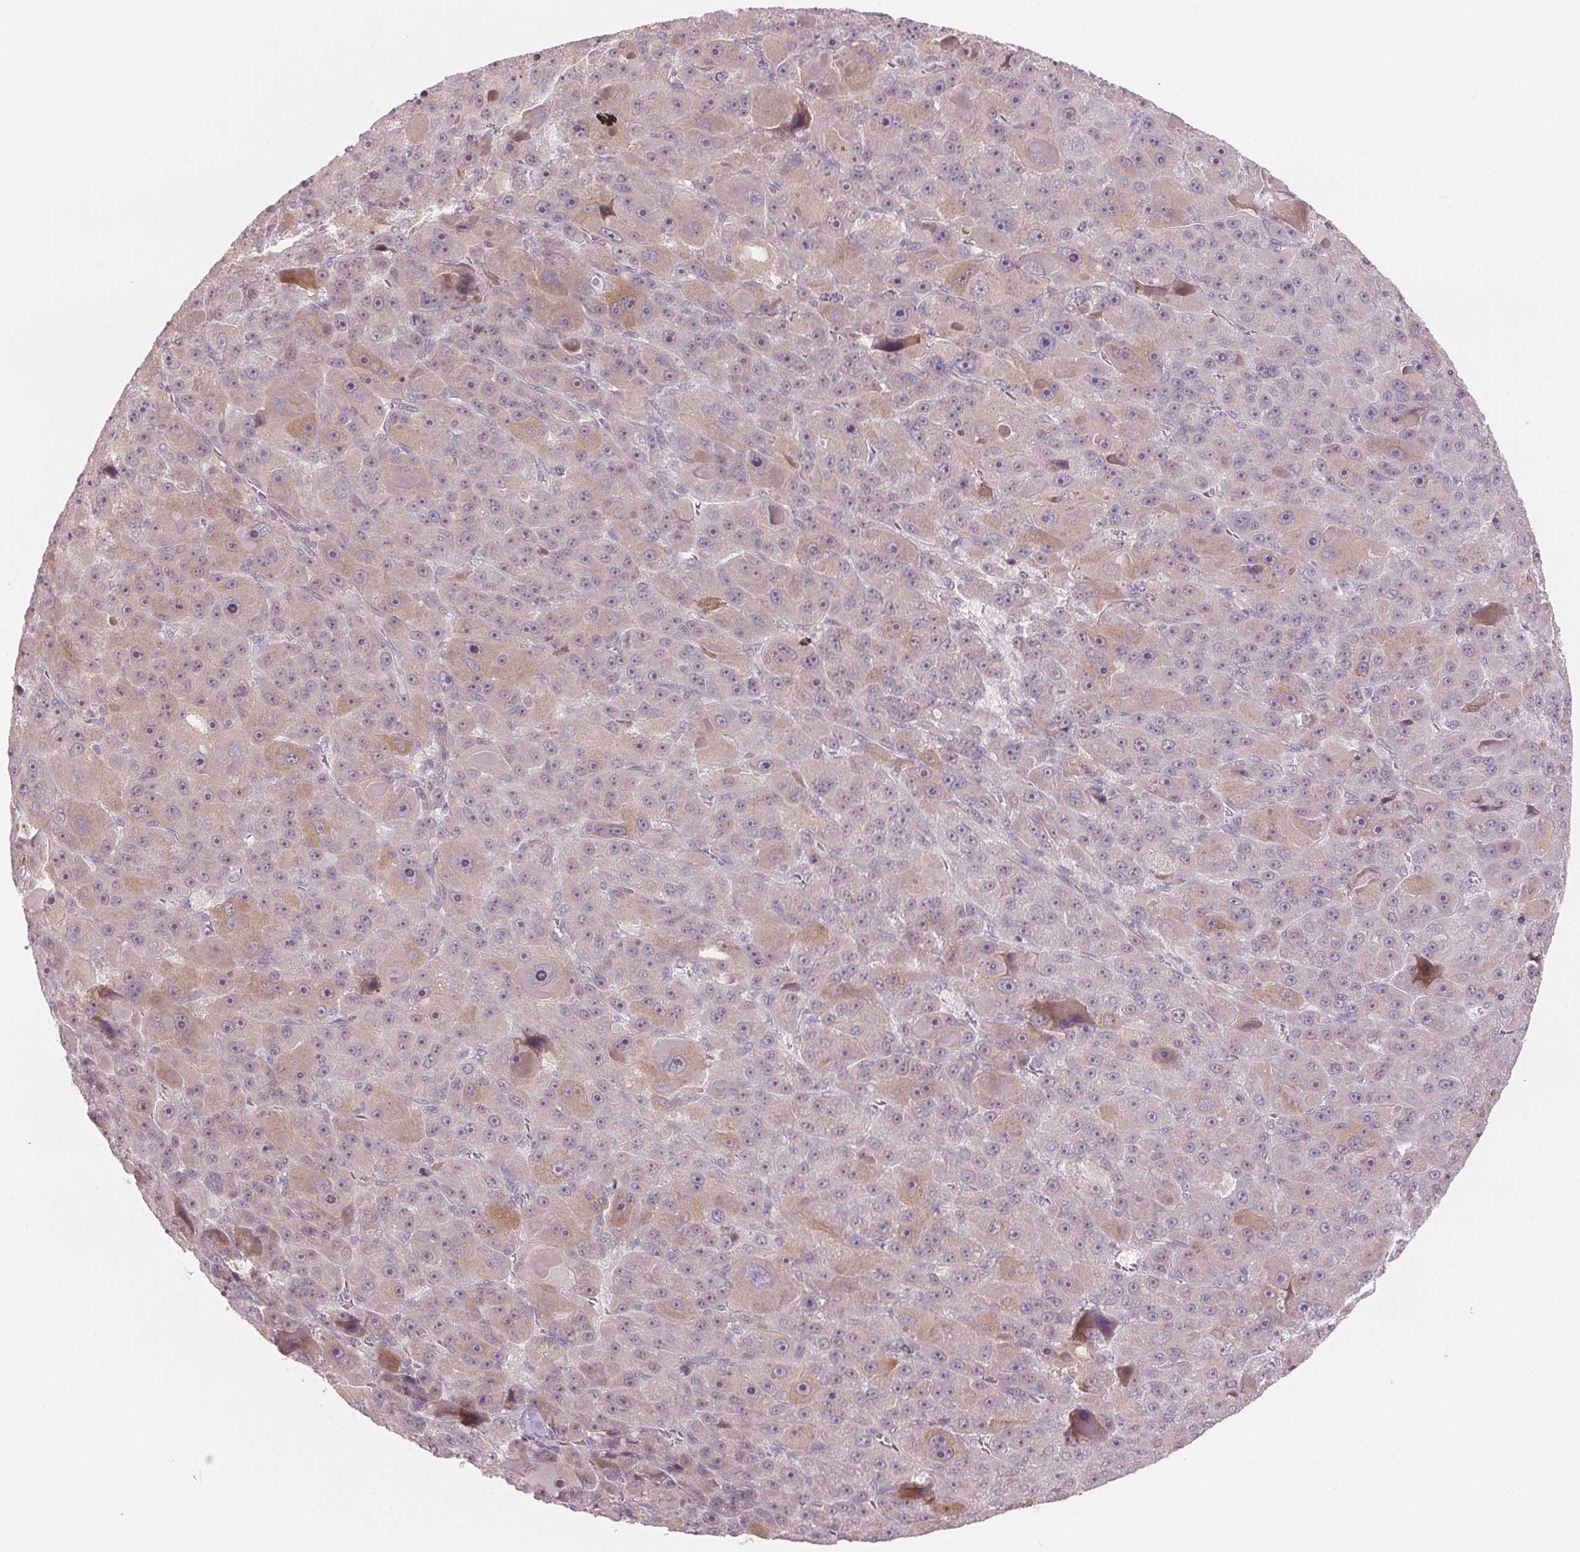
{"staining": {"intensity": "weak", "quantity": "<25%", "location": "cytoplasmic/membranous,nuclear"}, "tissue": "liver cancer", "cell_type": "Tumor cells", "image_type": "cancer", "snomed": [{"axis": "morphology", "description": "Carcinoma, Hepatocellular, NOS"}, {"axis": "topography", "description": "Liver"}], "caption": "Micrograph shows no significant protein positivity in tumor cells of liver cancer (hepatocellular carcinoma). The staining is performed using DAB (3,3'-diaminobenzidine) brown chromogen with nuclei counter-stained in using hematoxylin.", "gene": "TMED6", "patient": {"sex": "male", "age": 76}}